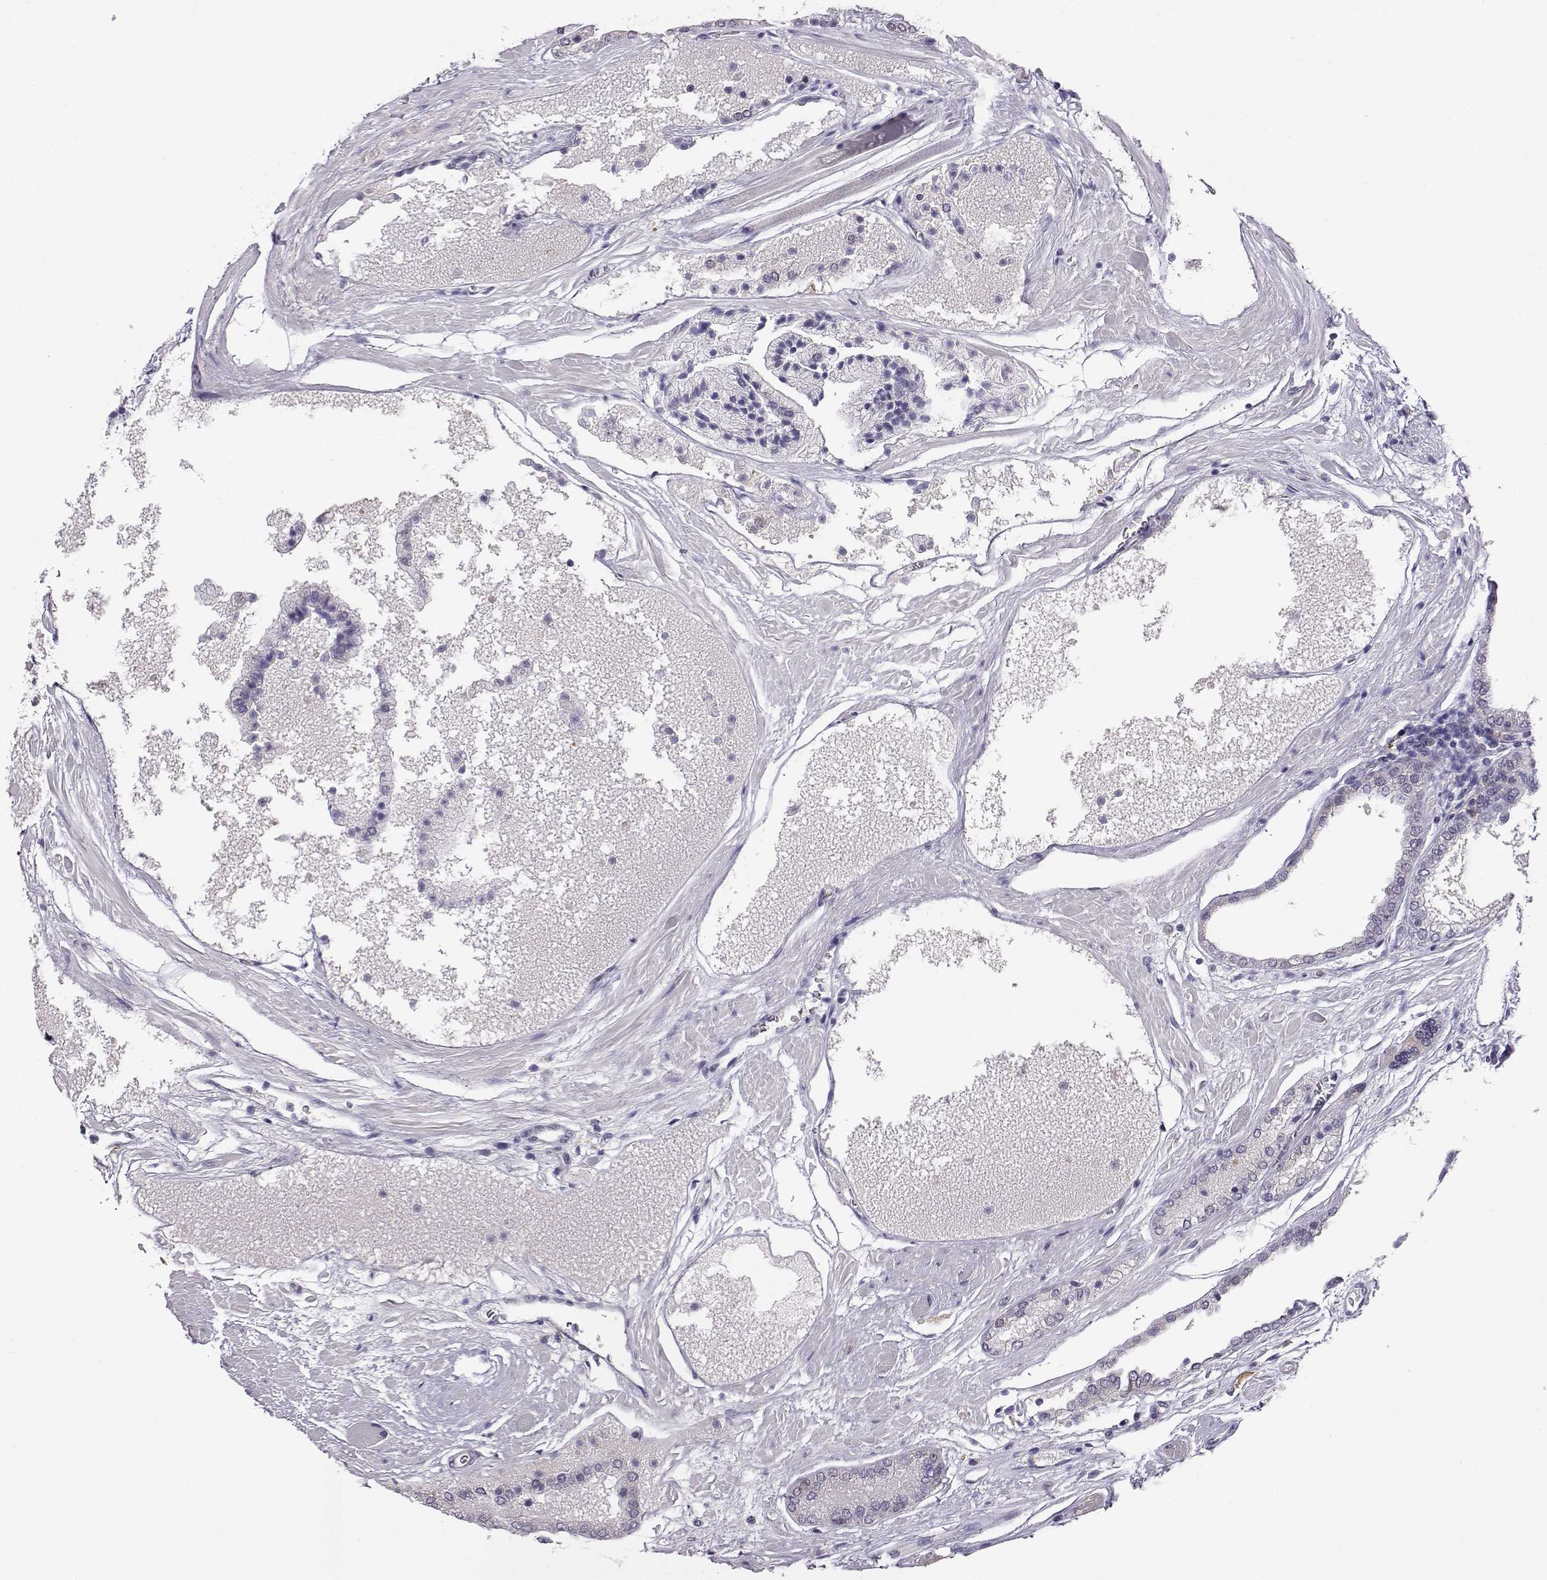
{"staining": {"intensity": "negative", "quantity": "none", "location": "none"}, "tissue": "prostate cancer", "cell_type": "Tumor cells", "image_type": "cancer", "snomed": [{"axis": "morphology", "description": "Adenocarcinoma, High grade"}, {"axis": "topography", "description": "Prostate"}], "caption": "The immunohistochemistry histopathology image has no significant positivity in tumor cells of high-grade adenocarcinoma (prostate) tissue.", "gene": "AKR1B1", "patient": {"sex": "male", "age": 56}}